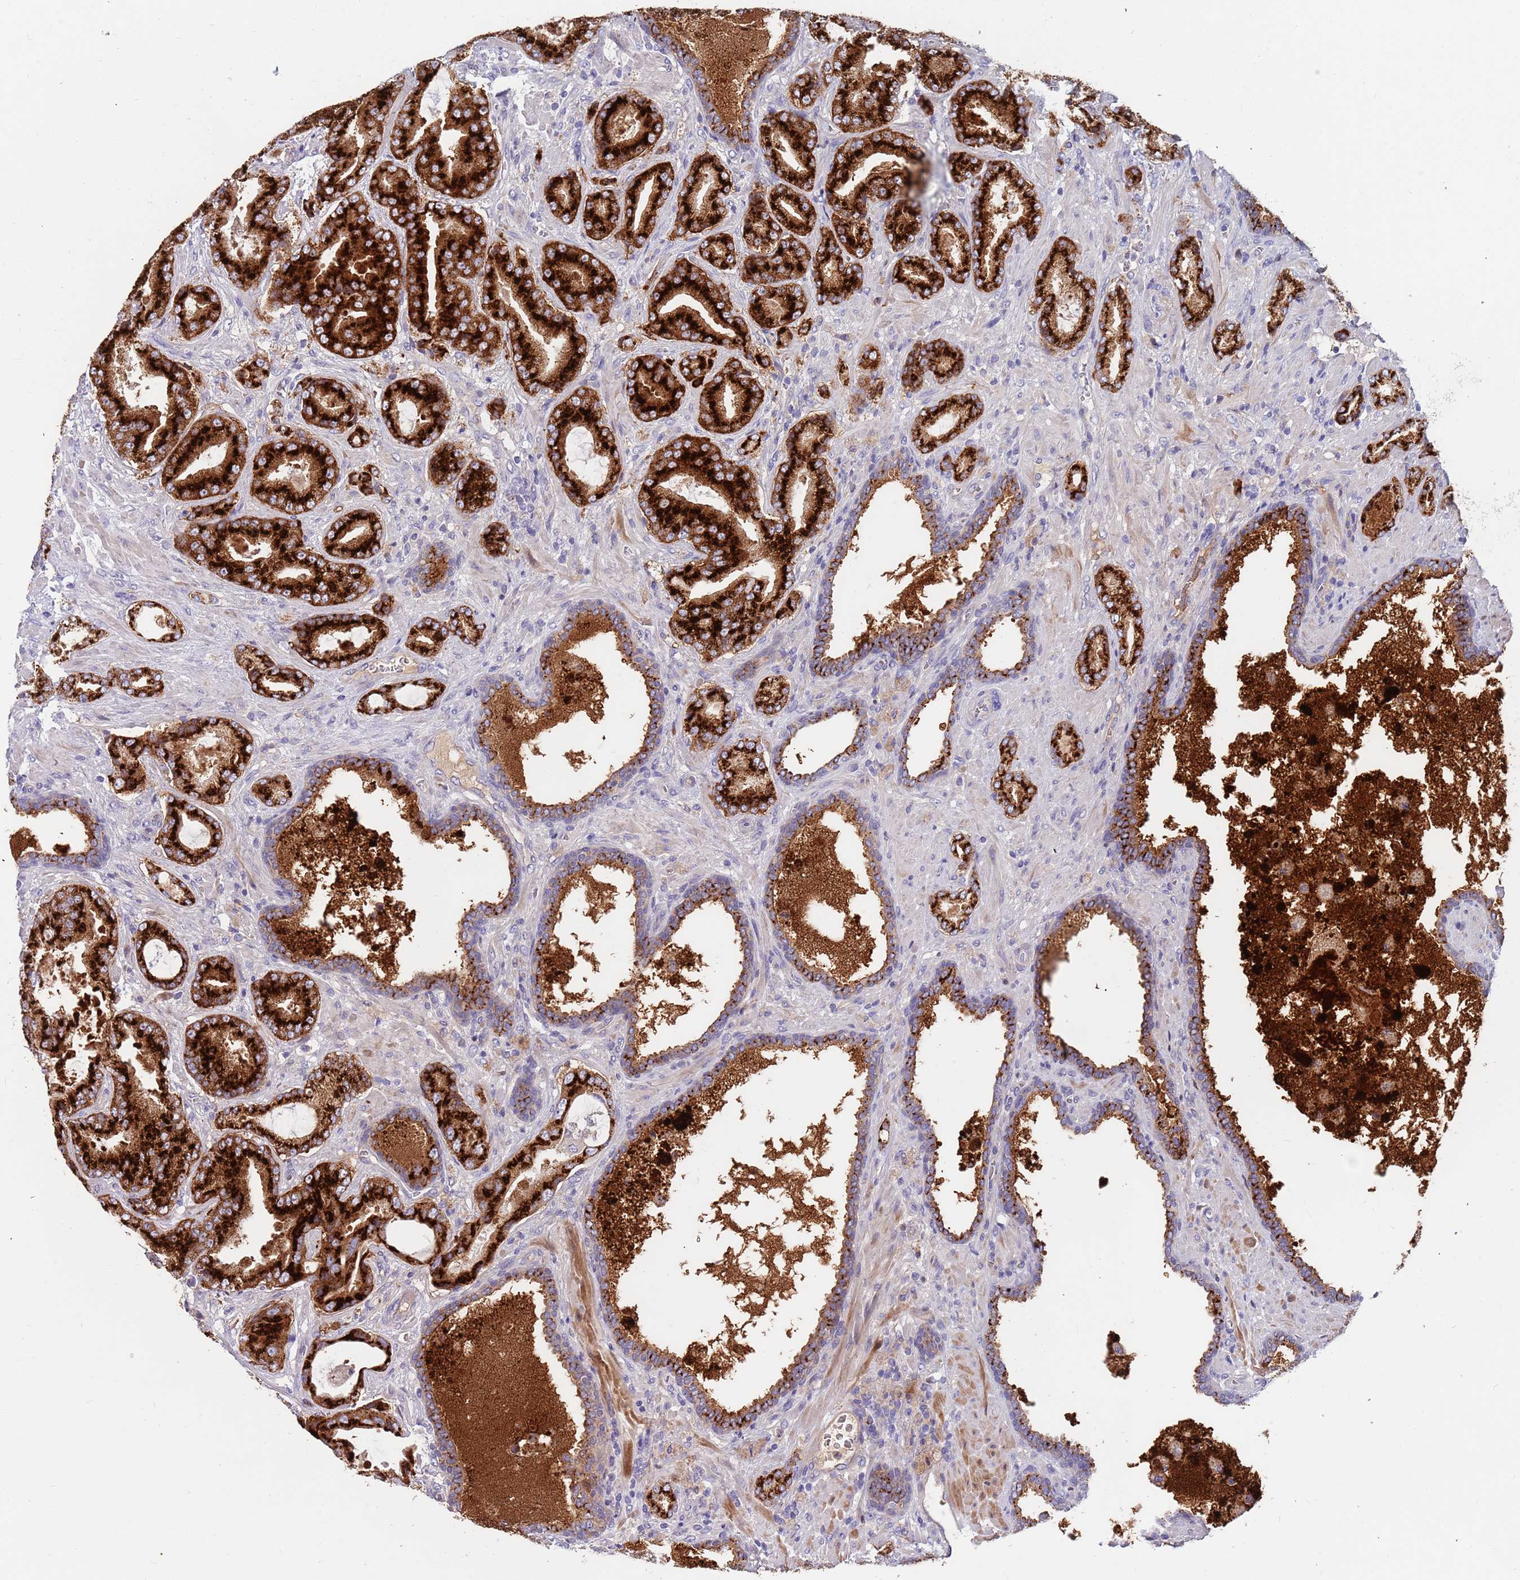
{"staining": {"intensity": "strong", "quantity": ">75%", "location": "cytoplasmic/membranous"}, "tissue": "prostate cancer", "cell_type": "Tumor cells", "image_type": "cancer", "snomed": [{"axis": "morphology", "description": "Adenocarcinoma, High grade"}, {"axis": "topography", "description": "Prostate"}], "caption": "DAB (3,3'-diaminobenzidine) immunohistochemical staining of human prostate cancer shows strong cytoplasmic/membranous protein positivity in approximately >75% of tumor cells.", "gene": "BORCS5", "patient": {"sex": "male", "age": 68}}